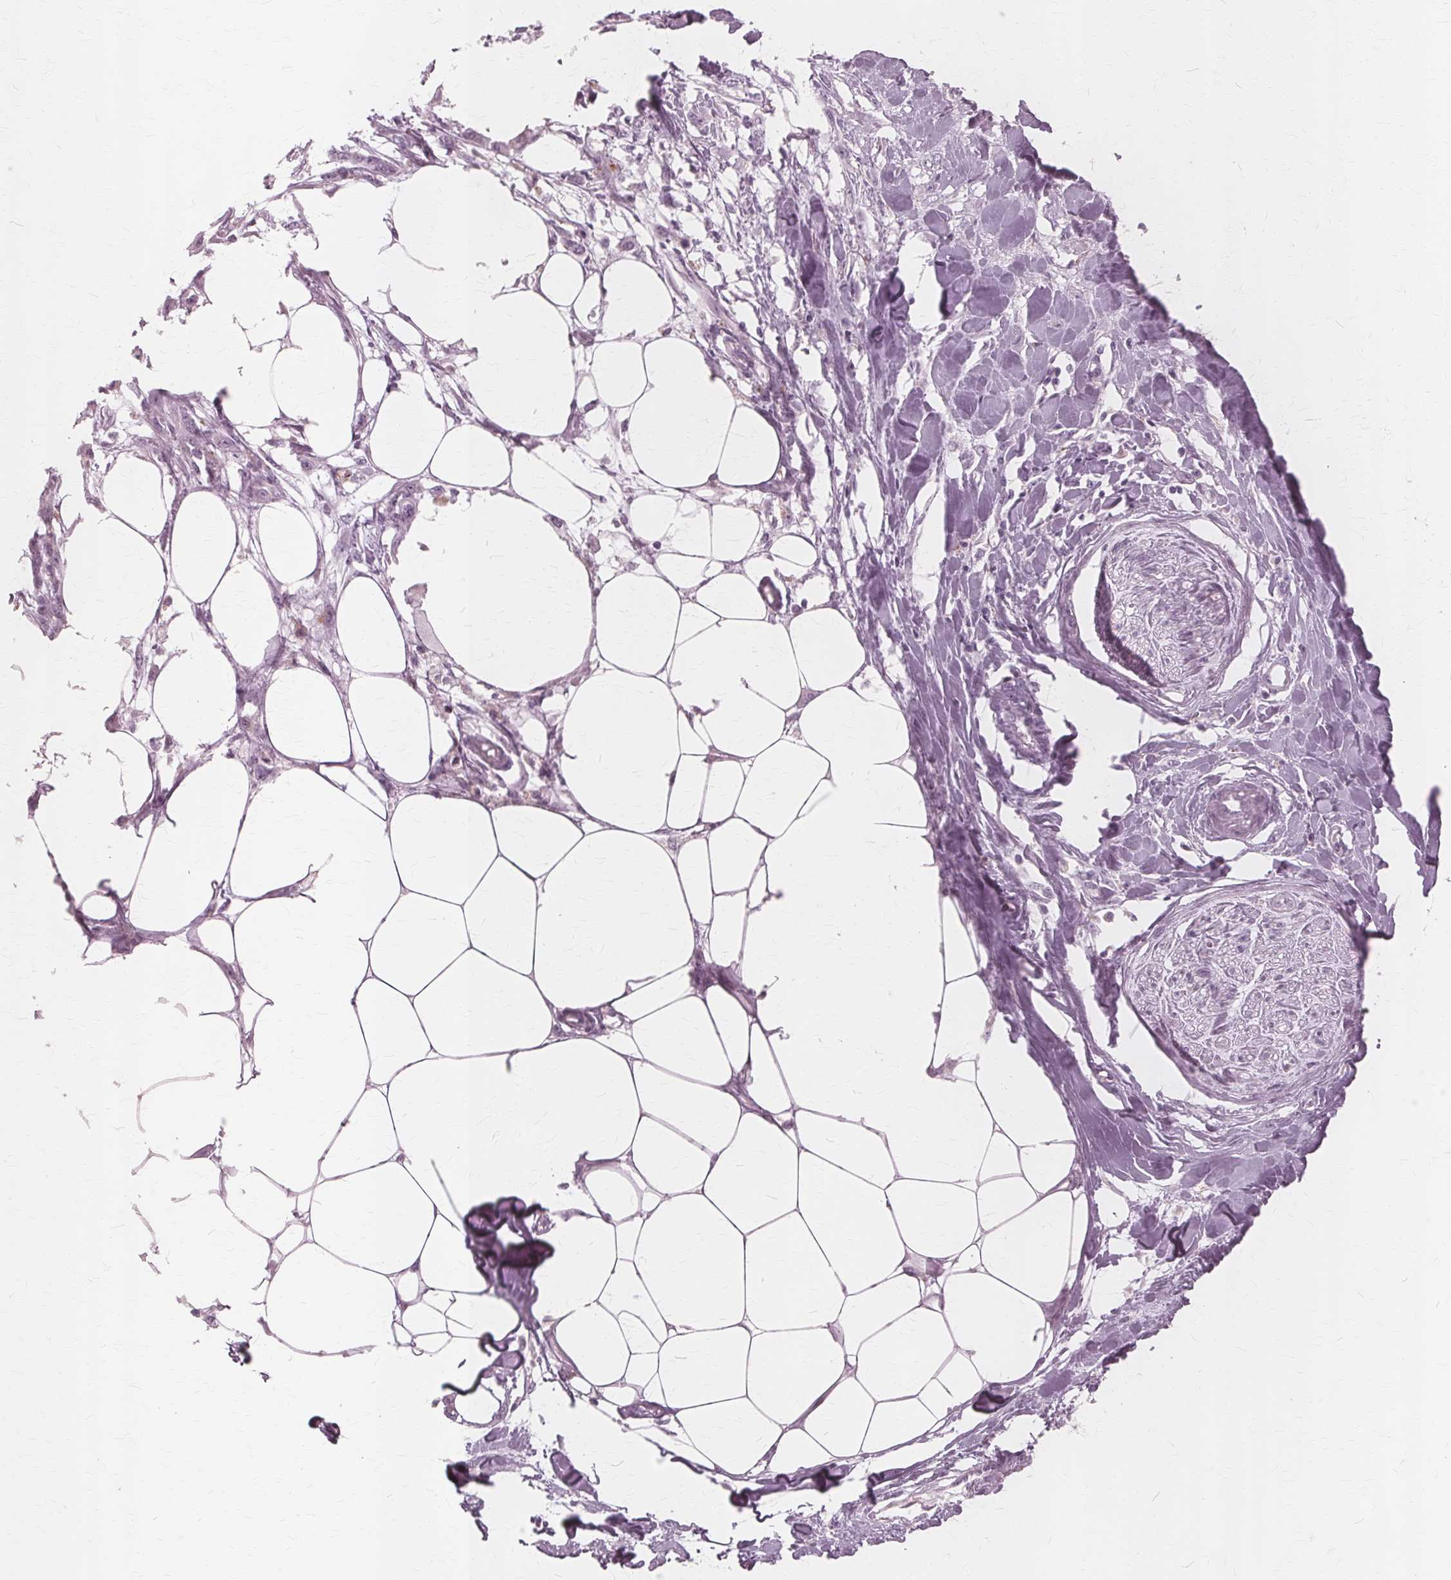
{"staining": {"intensity": "negative", "quantity": "none", "location": "none"}, "tissue": "skin cancer", "cell_type": "Tumor cells", "image_type": "cancer", "snomed": [{"axis": "morphology", "description": "Squamous cell carcinoma, NOS"}, {"axis": "topography", "description": "Skin"}], "caption": "A high-resolution image shows IHC staining of squamous cell carcinoma (skin), which reveals no significant positivity in tumor cells.", "gene": "DNASE2", "patient": {"sex": "female", "age": 59}}